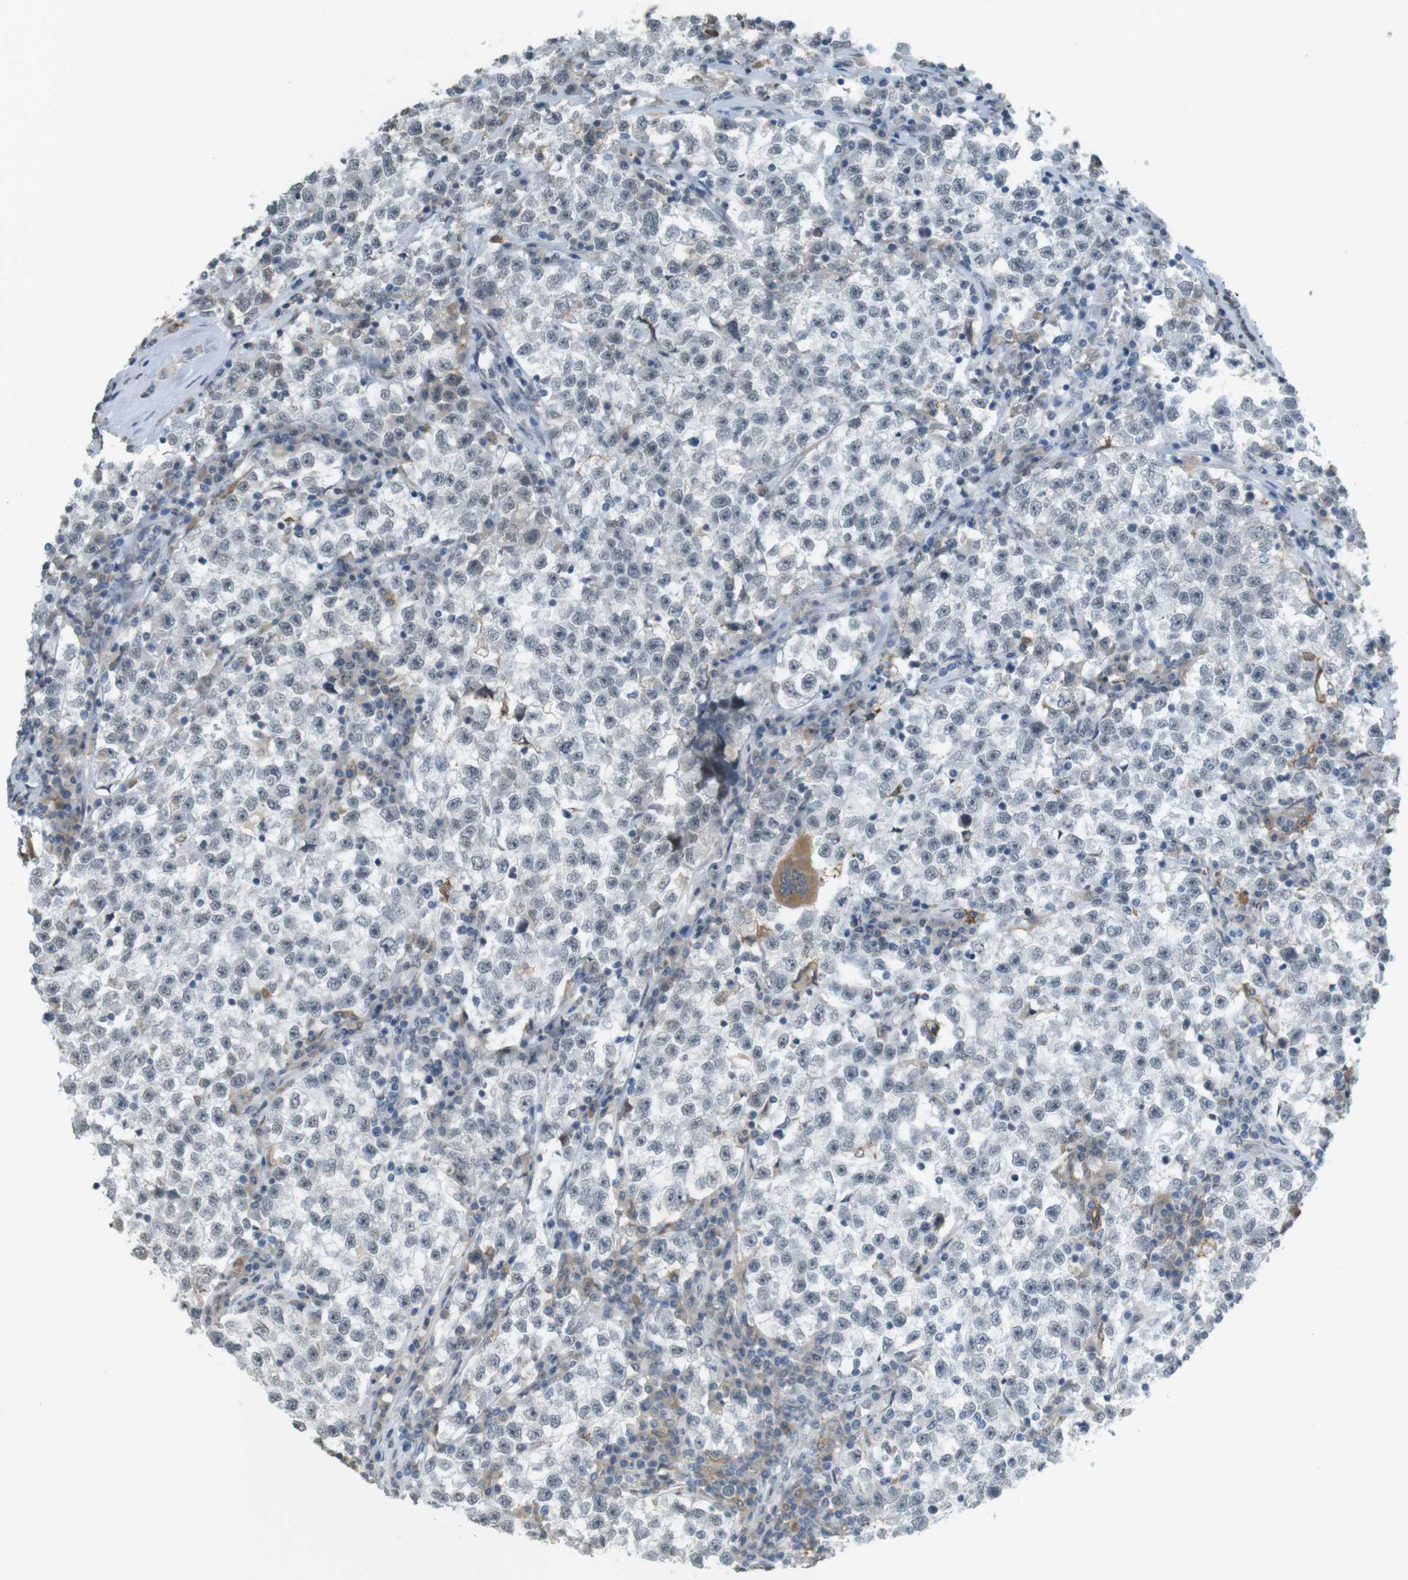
{"staining": {"intensity": "negative", "quantity": "none", "location": "none"}, "tissue": "testis cancer", "cell_type": "Tumor cells", "image_type": "cancer", "snomed": [{"axis": "morphology", "description": "Seminoma, NOS"}, {"axis": "topography", "description": "Testis"}], "caption": "An immunohistochemistry histopathology image of testis cancer (seminoma) is shown. There is no staining in tumor cells of testis cancer (seminoma).", "gene": "FZD10", "patient": {"sex": "male", "age": 22}}